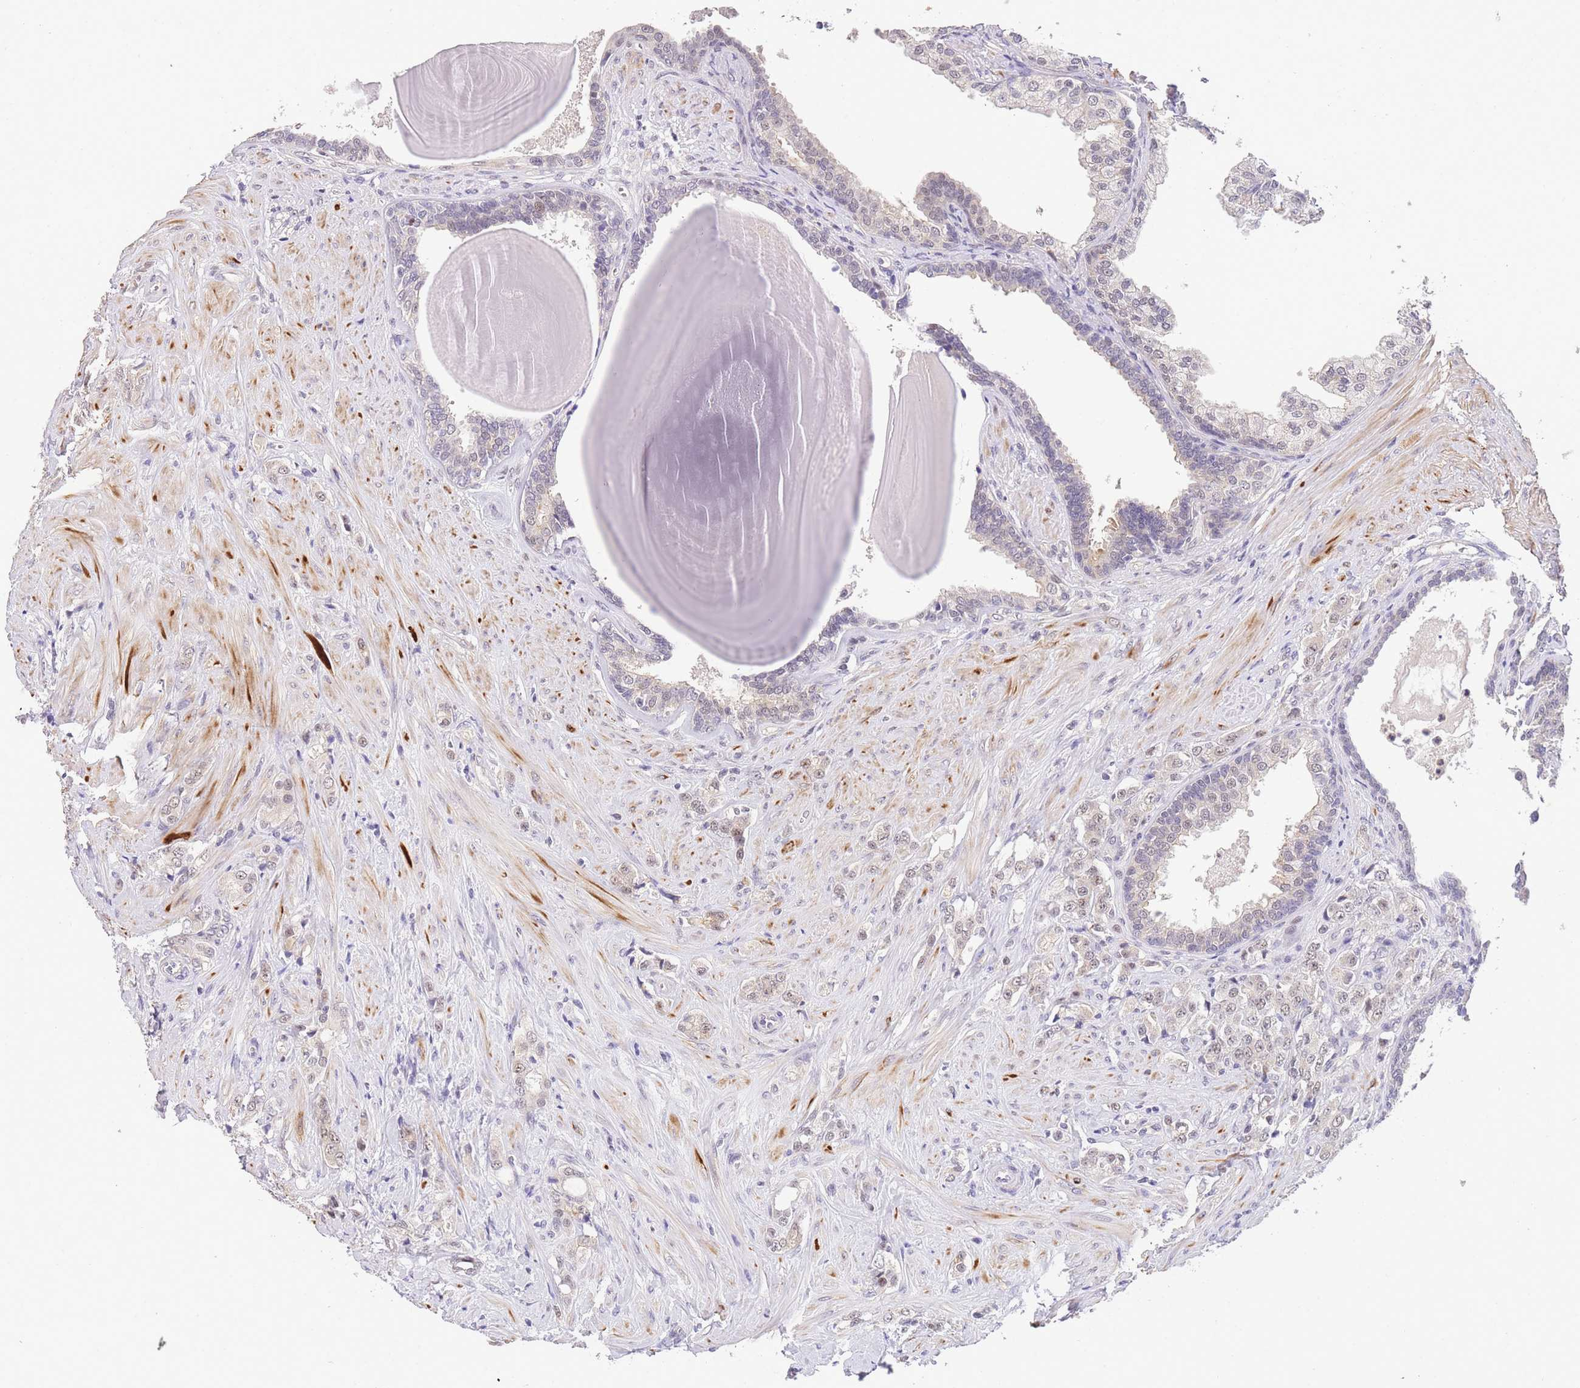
{"staining": {"intensity": "weak", "quantity": "25%-75%", "location": "nuclear"}, "tissue": "prostate cancer", "cell_type": "Tumor cells", "image_type": "cancer", "snomed": [{"axis": "morphology", "description": "Adenocarcinoma, High grade"}, {"axis": "topography", "description": "Prostate"}], "caption": "Immunohistochemical staining of prostate cancer (high-grade adenocarcinoma) reveals weak nuclear protein expression in approximately 25%-75% of tumor cells. The staining was performed using DAB to visualize the protein expression in brown, while the nuclei were stained in blue with hematoxylin (Magnification: 20x).", "gene": "SLC35F2", "patient": {"sex": "male", "age": 62}}